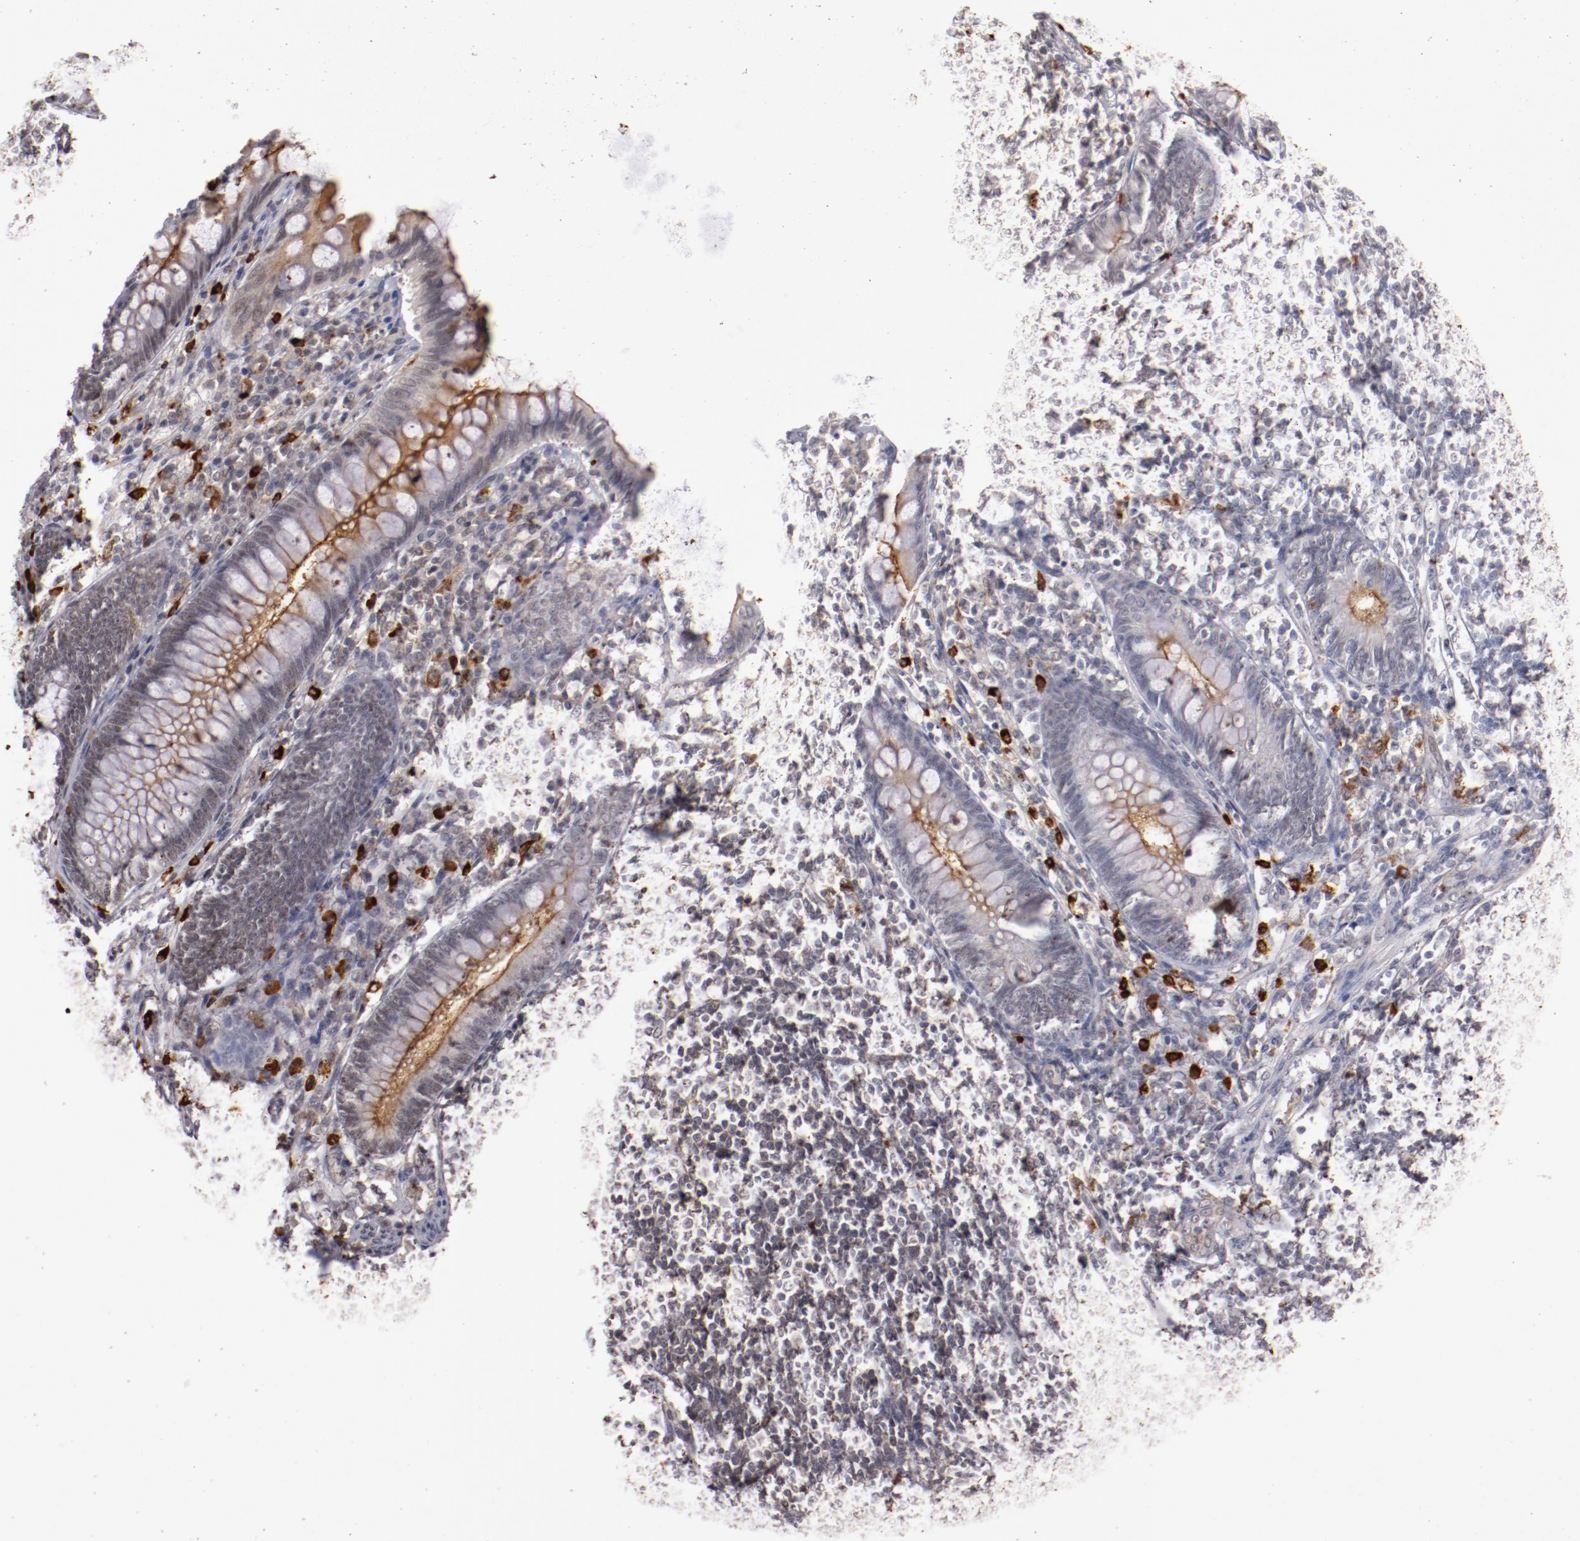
{"staining": {"intensity": "moderate", "quantity": "25%-75%", "location": "cytoplasmic/membranous"}, "tissue": "appendix", "cell_type": "Glandular cells", "image_type": "normal", "snomed": [{"axis": "morphology", "description": "Normal tissue, NOS"}, {"axis": "topography", "description": "Appendix"}], "caption": "Moderate cytoplasmic/membranous staining for a protein is identified in about 25%-75% of glandular cells of unremarkable appendix using immunohistochemistry.", "gene": "STX3", "patient": {"sex": "female", "age": 66}}